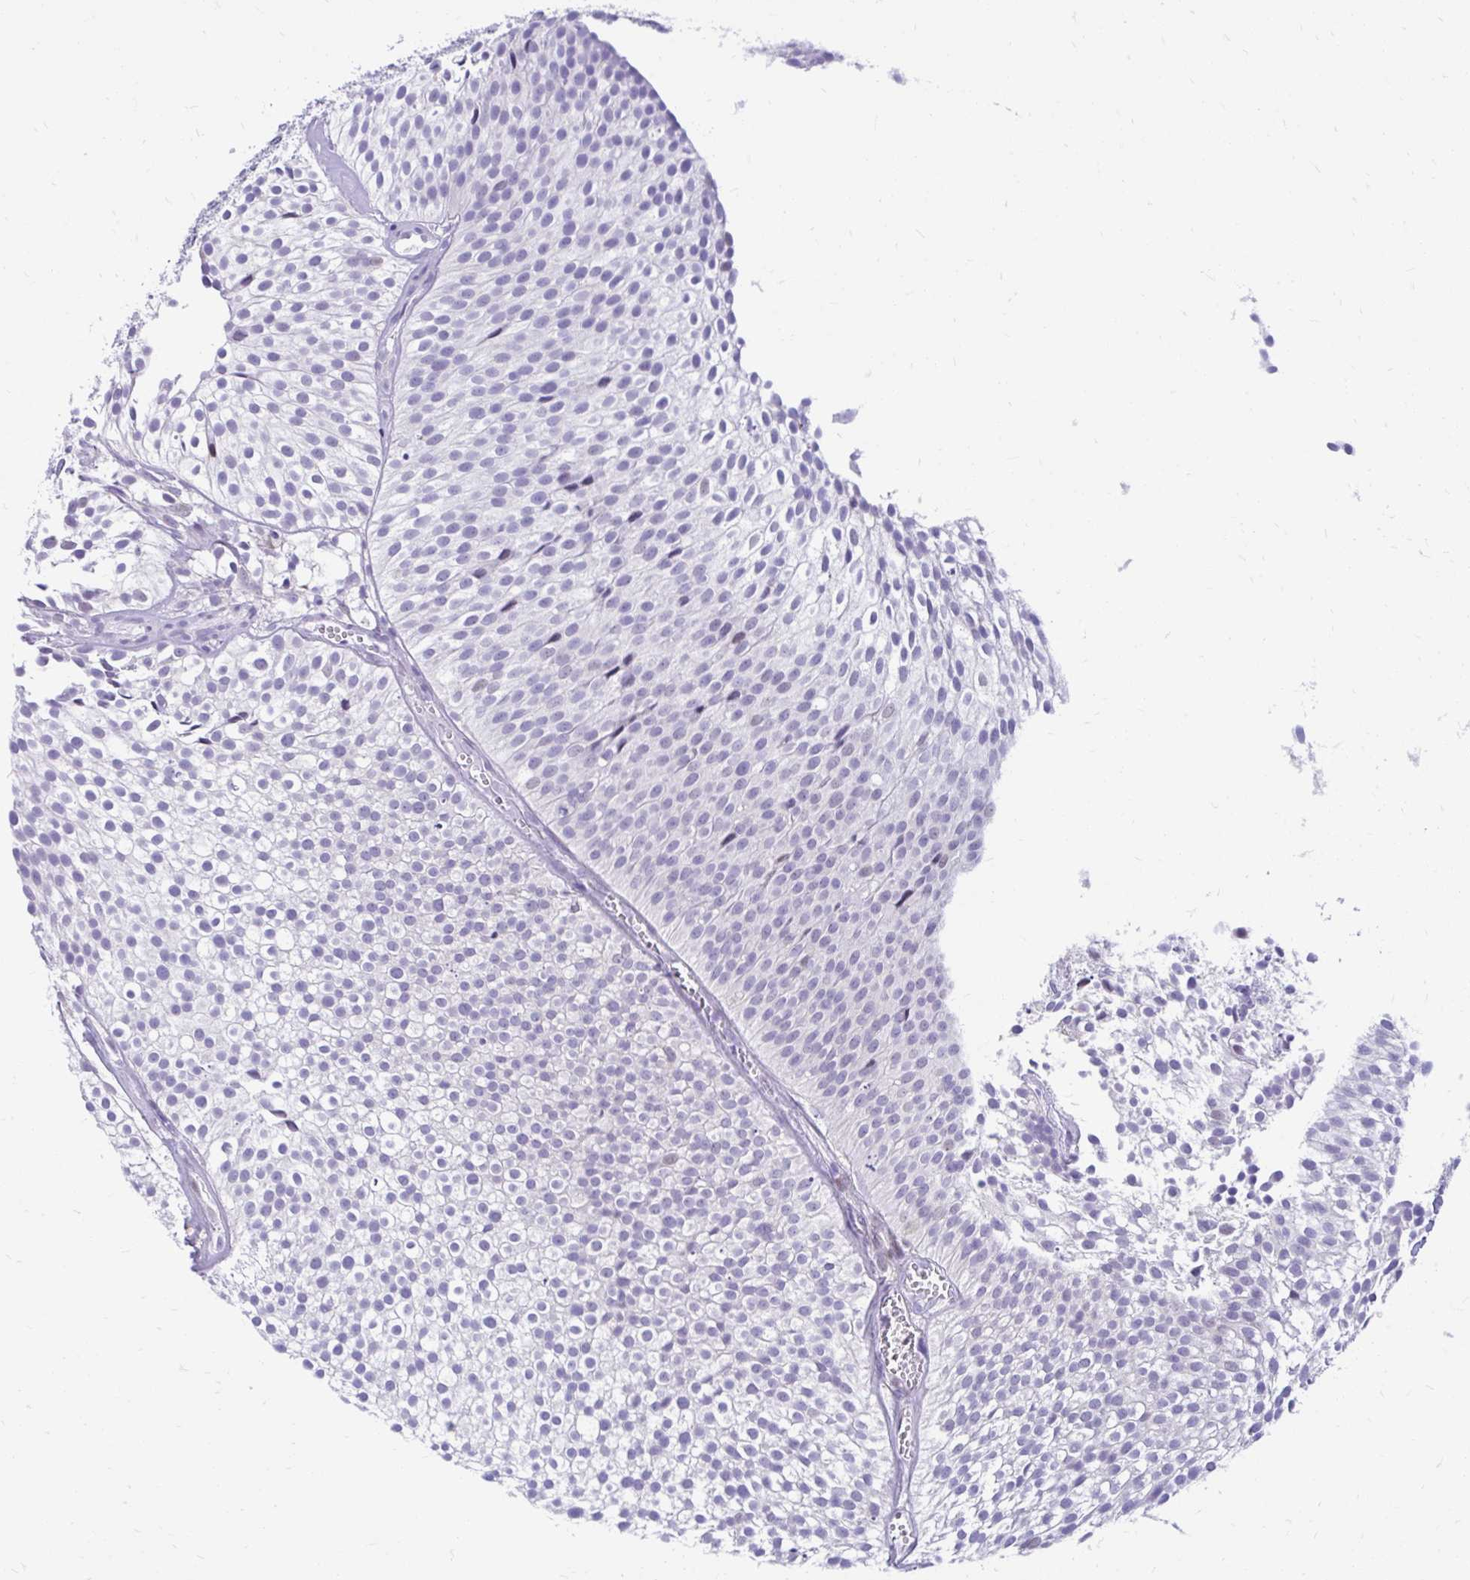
{"staining": {"intensity": "negative", "quantity": "none", "location": "none"}, "tissue": "urothelial cancer", "cell_type": "Tumor cells", "image_type": "cancer", "snomed": [{"axis": "morphology", "description": "Urothelial carcinoma, Low grade"}, {"axis": "topography", "description": "Urinary bladder"}], "caption": "This is an IHC photomicrograph of low-grade urothelial carcinoma. There is no expression in tumor cells.", "gene": "GLB1L2", "patient": {"sex": "male", "age": 91}}